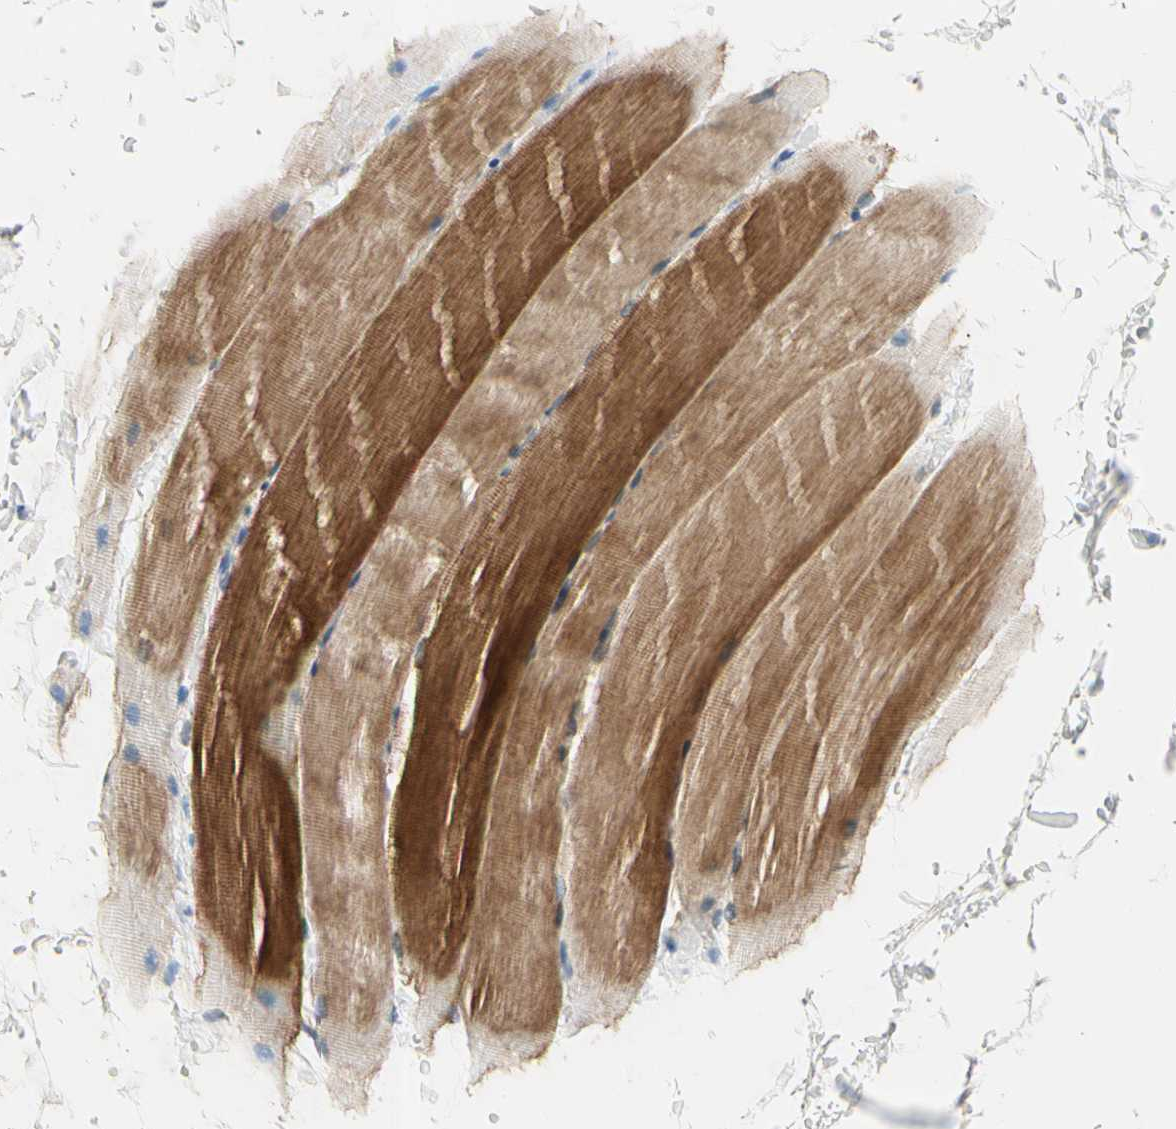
{"staining": {"intensity": "moderate", "quantity": "25%-75%", "location": "cytoplasmic/membranous"}, "tissue": "skeletal muscle", "cell_type": "Myocytes", "image_type": "normal", "snomed": [{"axis": "morphology", "description": "Normal tissue, NOS"}, {"axis": "topography", "description": "Skeletal muscle"}, {"axis": "topography", "description": "Parathyroid gland"}], "caption": "Protein expression analysis of unremarkable skeletal muscle demonstrates moderate cytoplasmic/membranous staining in approximately 25%-75% of myocytes.", "gene": "ZKSCAN3", "patient": {"sex": "female", "age": 37}}